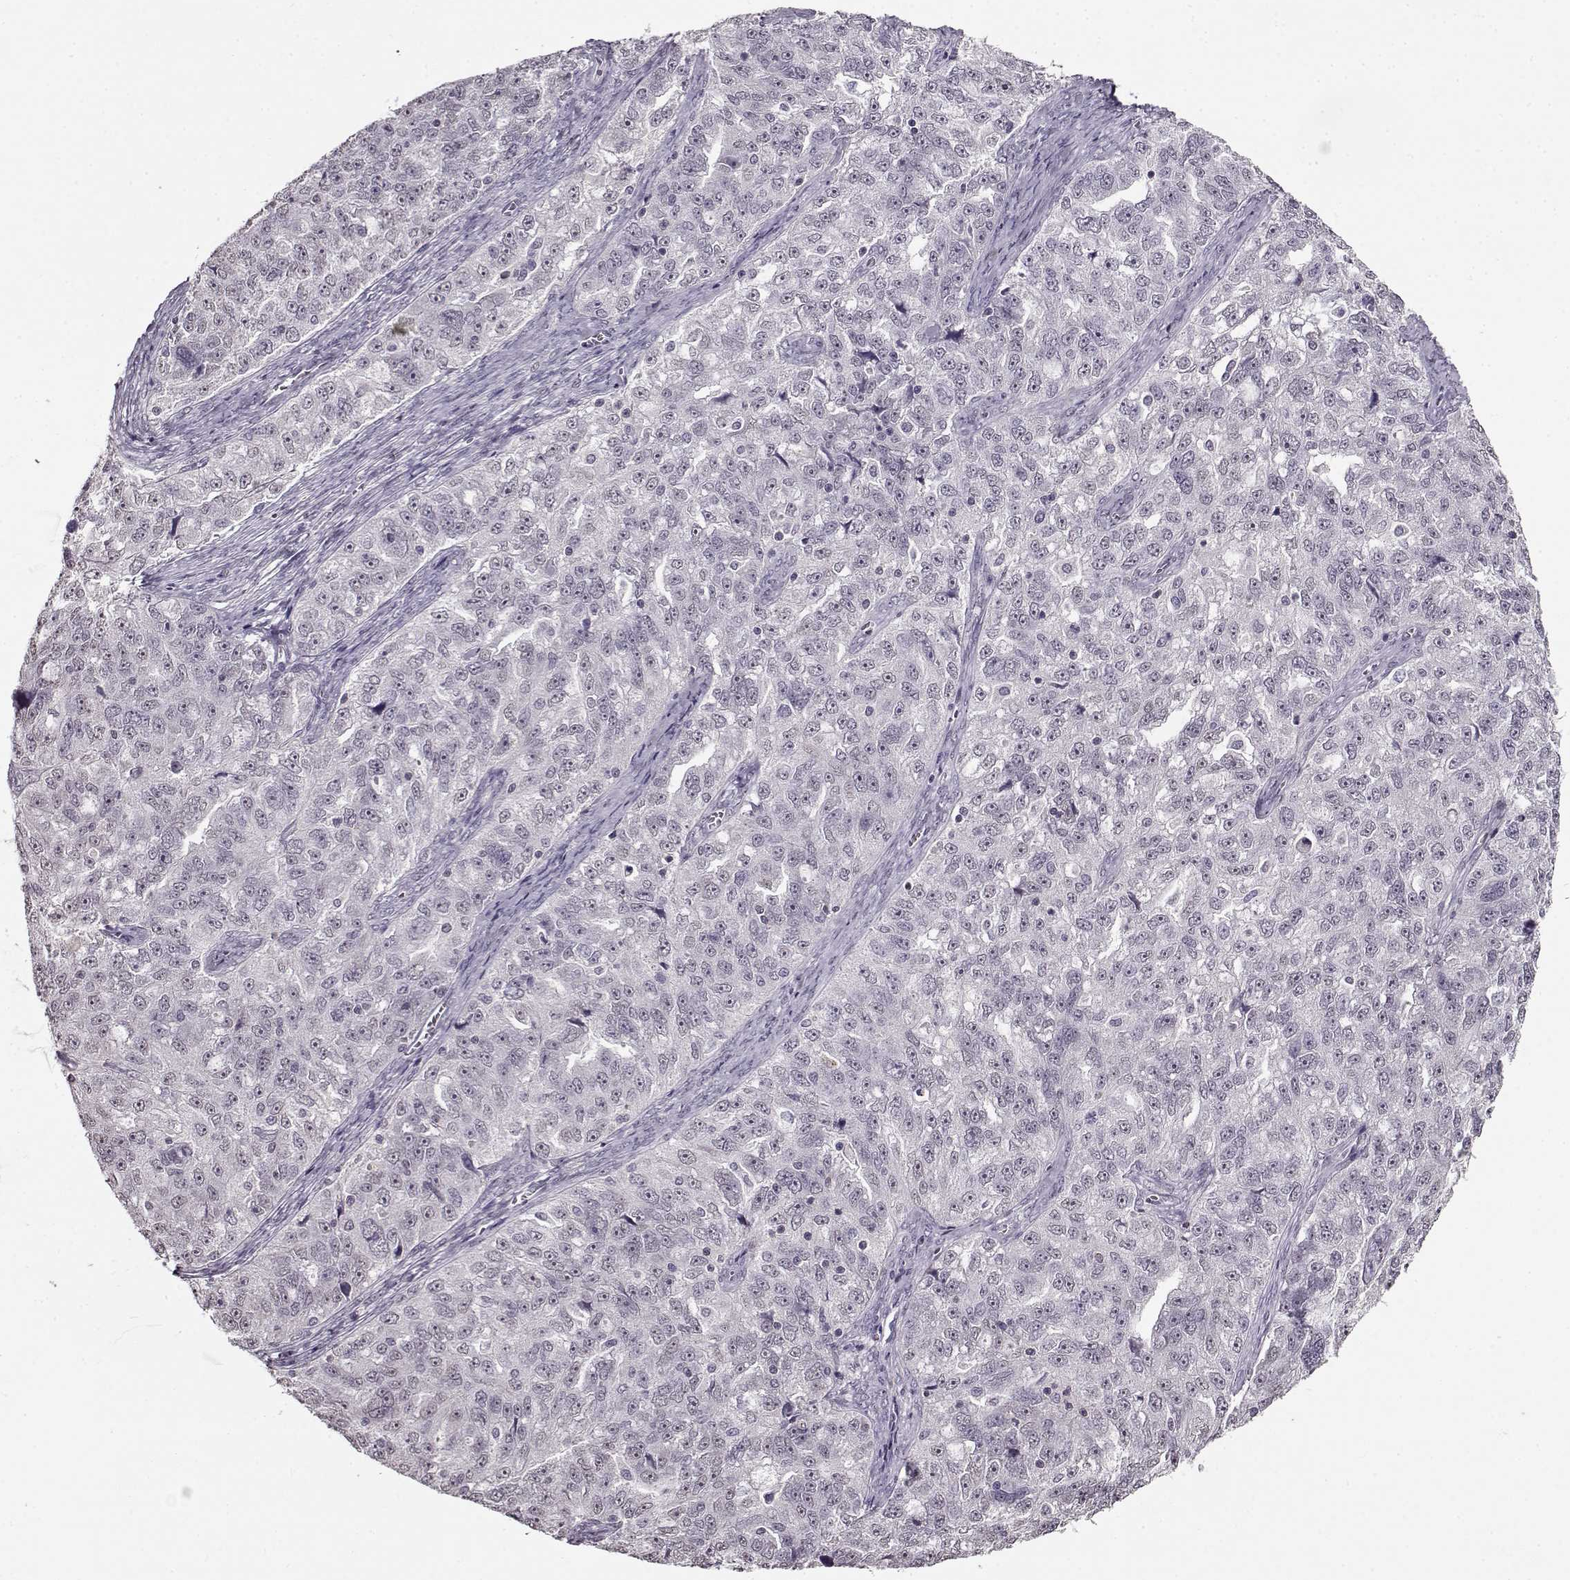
{"staining": {"intensity": "negative", "quantity": "none", "location": "none"}, "tissue": "ovarian cancer", "cell_type": "Tumor cells", "image_type": "cancer", "snomed": [{"axis": "morphology", "description": "Cystadenocarcinoma, serous, NOS"}, {"axis": "topography", "description": "Ovary"}], "caption": "There is no significant positivity in tumor cells of ovarian serous cystadenocarcinoma. (DAB immunohistochemistry (IHC) visualized using brightfield microscopy, high magnification).", "gene": "RP1L1", "patient": {"sex": "female", "age": 51}}